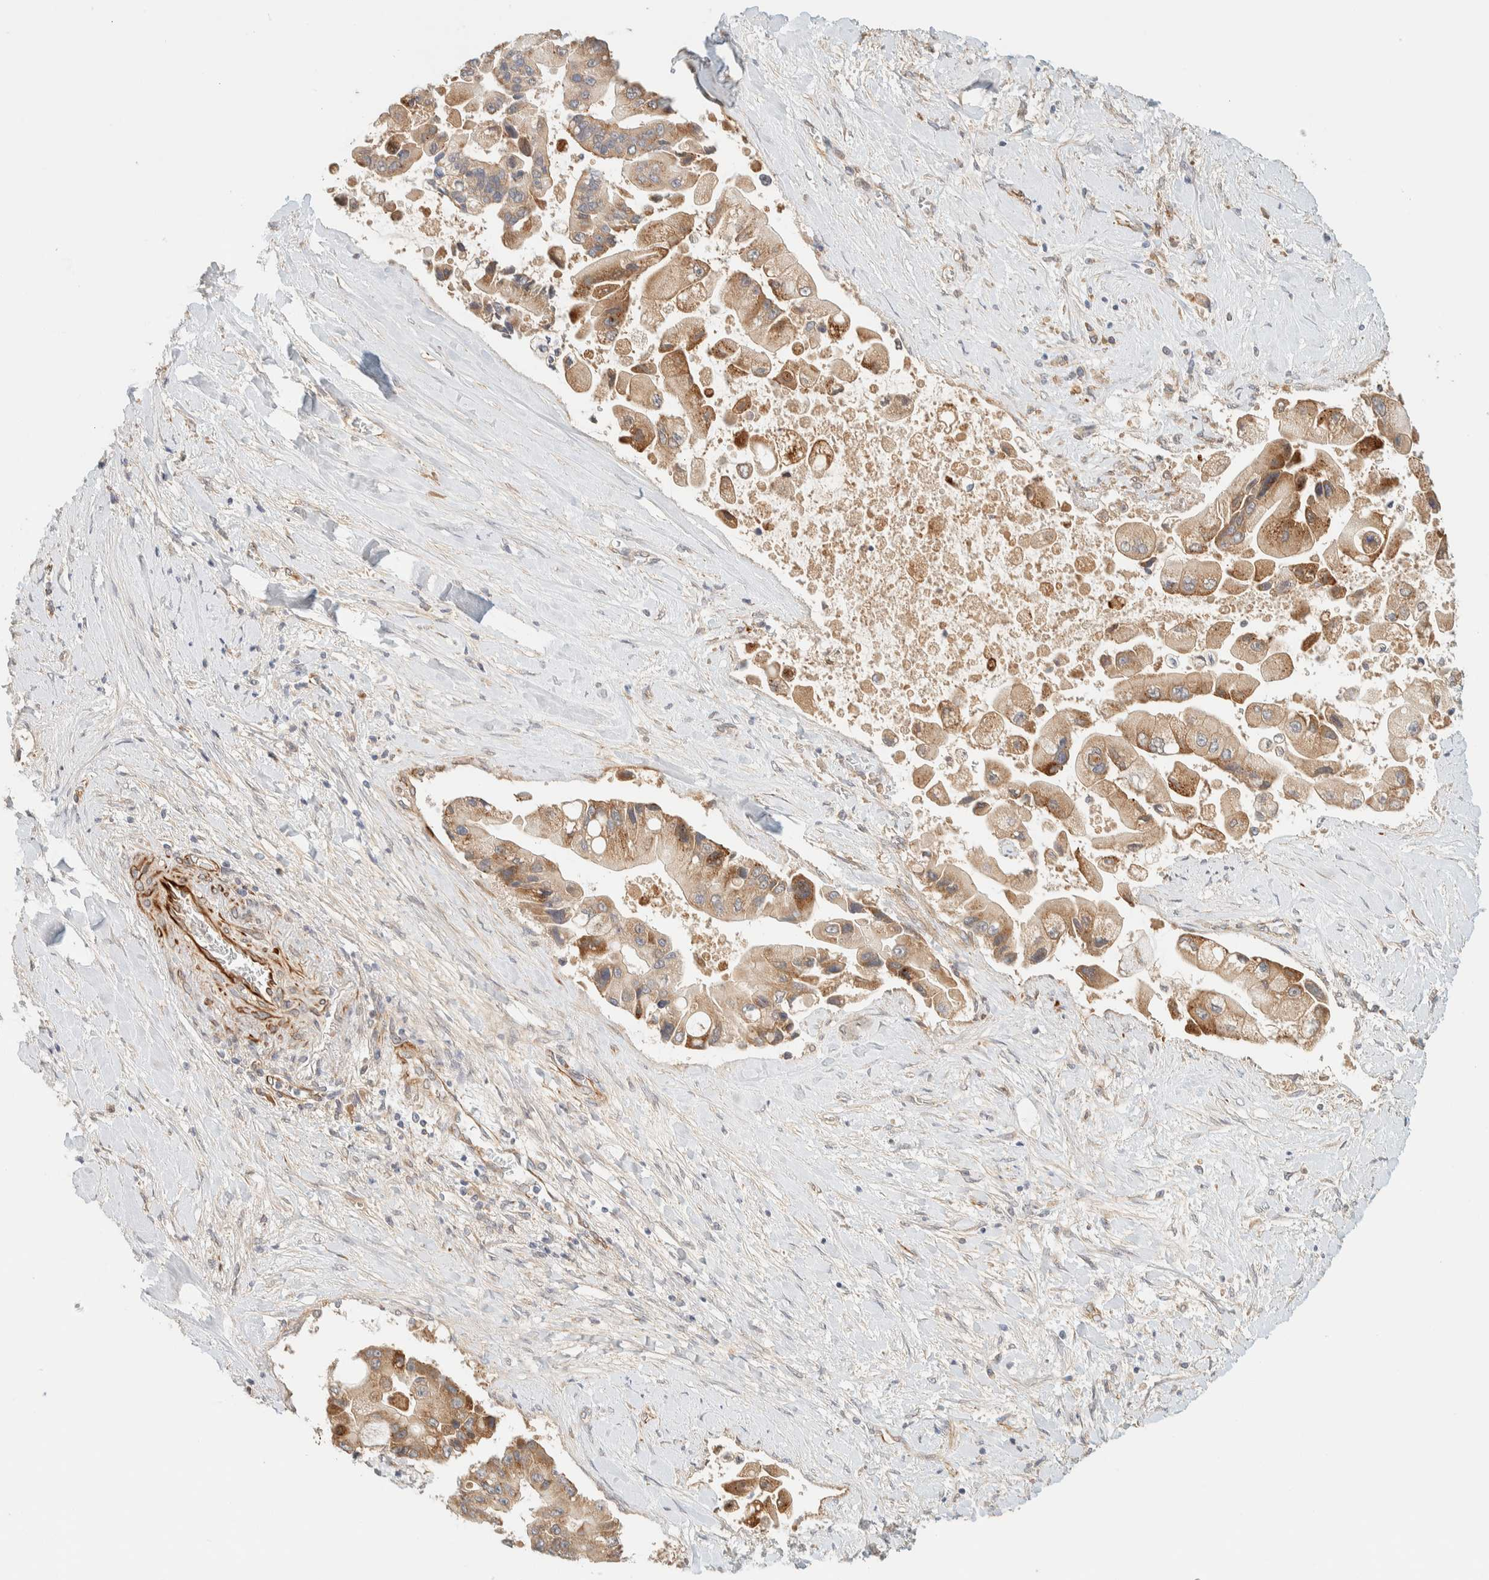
{"staining": {"intensity": "moderate", "quantity": ">75%", "location": "cytoplasmic/membranous"}, "tissue": "liver cancer", "cell_type": "Tumor cells", "image_type": "cancer", "snomed": [{"axis": "morphology", "description": "Cholangiocarcinoma"}, {"axis": "topography", "description": "Liver"}], "caption": "Protein analysis of cholangiocarcinoma (liver) tissue displays moderate cytoplasmic/membranous expression in about >75% of tumor cells.", "gene": "FAT1", "patient": {"sex": "male", "age": 50}}